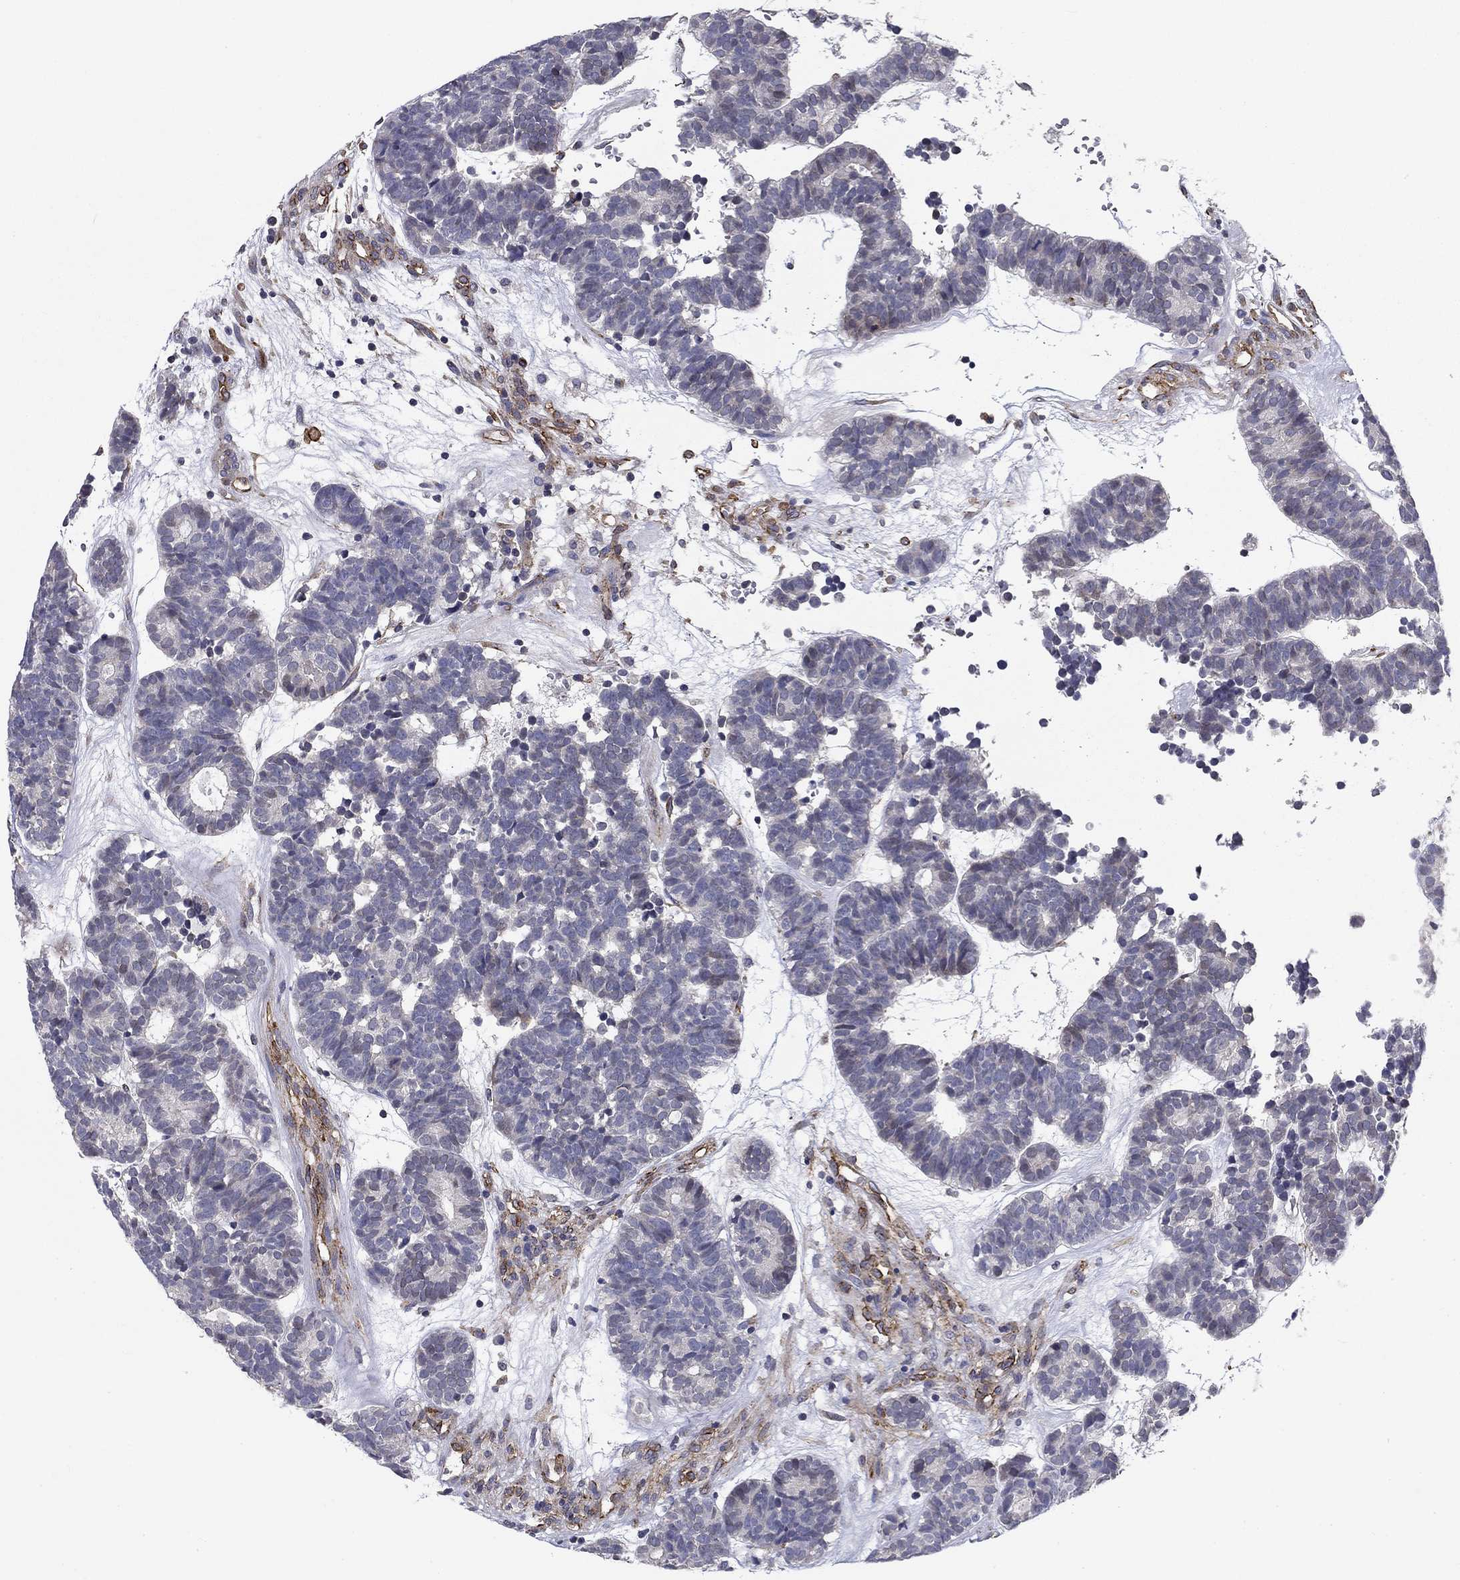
{"staining": {"intensity": "negative", "quantity": "none", "location": "none"}, "tissue": "head and neck cancer", "cell_type": "Tumor cells", "image_type": "cancer", "snomed": [{"axis": "morphology", "description": "Adenocarcinoma, NOS"}, {"axis": "topography", "description": "Head-Neck"}], "caption": "This is a histopathology image of immunohistochemistry (IHC) staining of head and neck adenocarcinoma, which shows no staining in tumor cells.", "gene": "SYNC", "patient": {"sex": "female", "age": 81}}